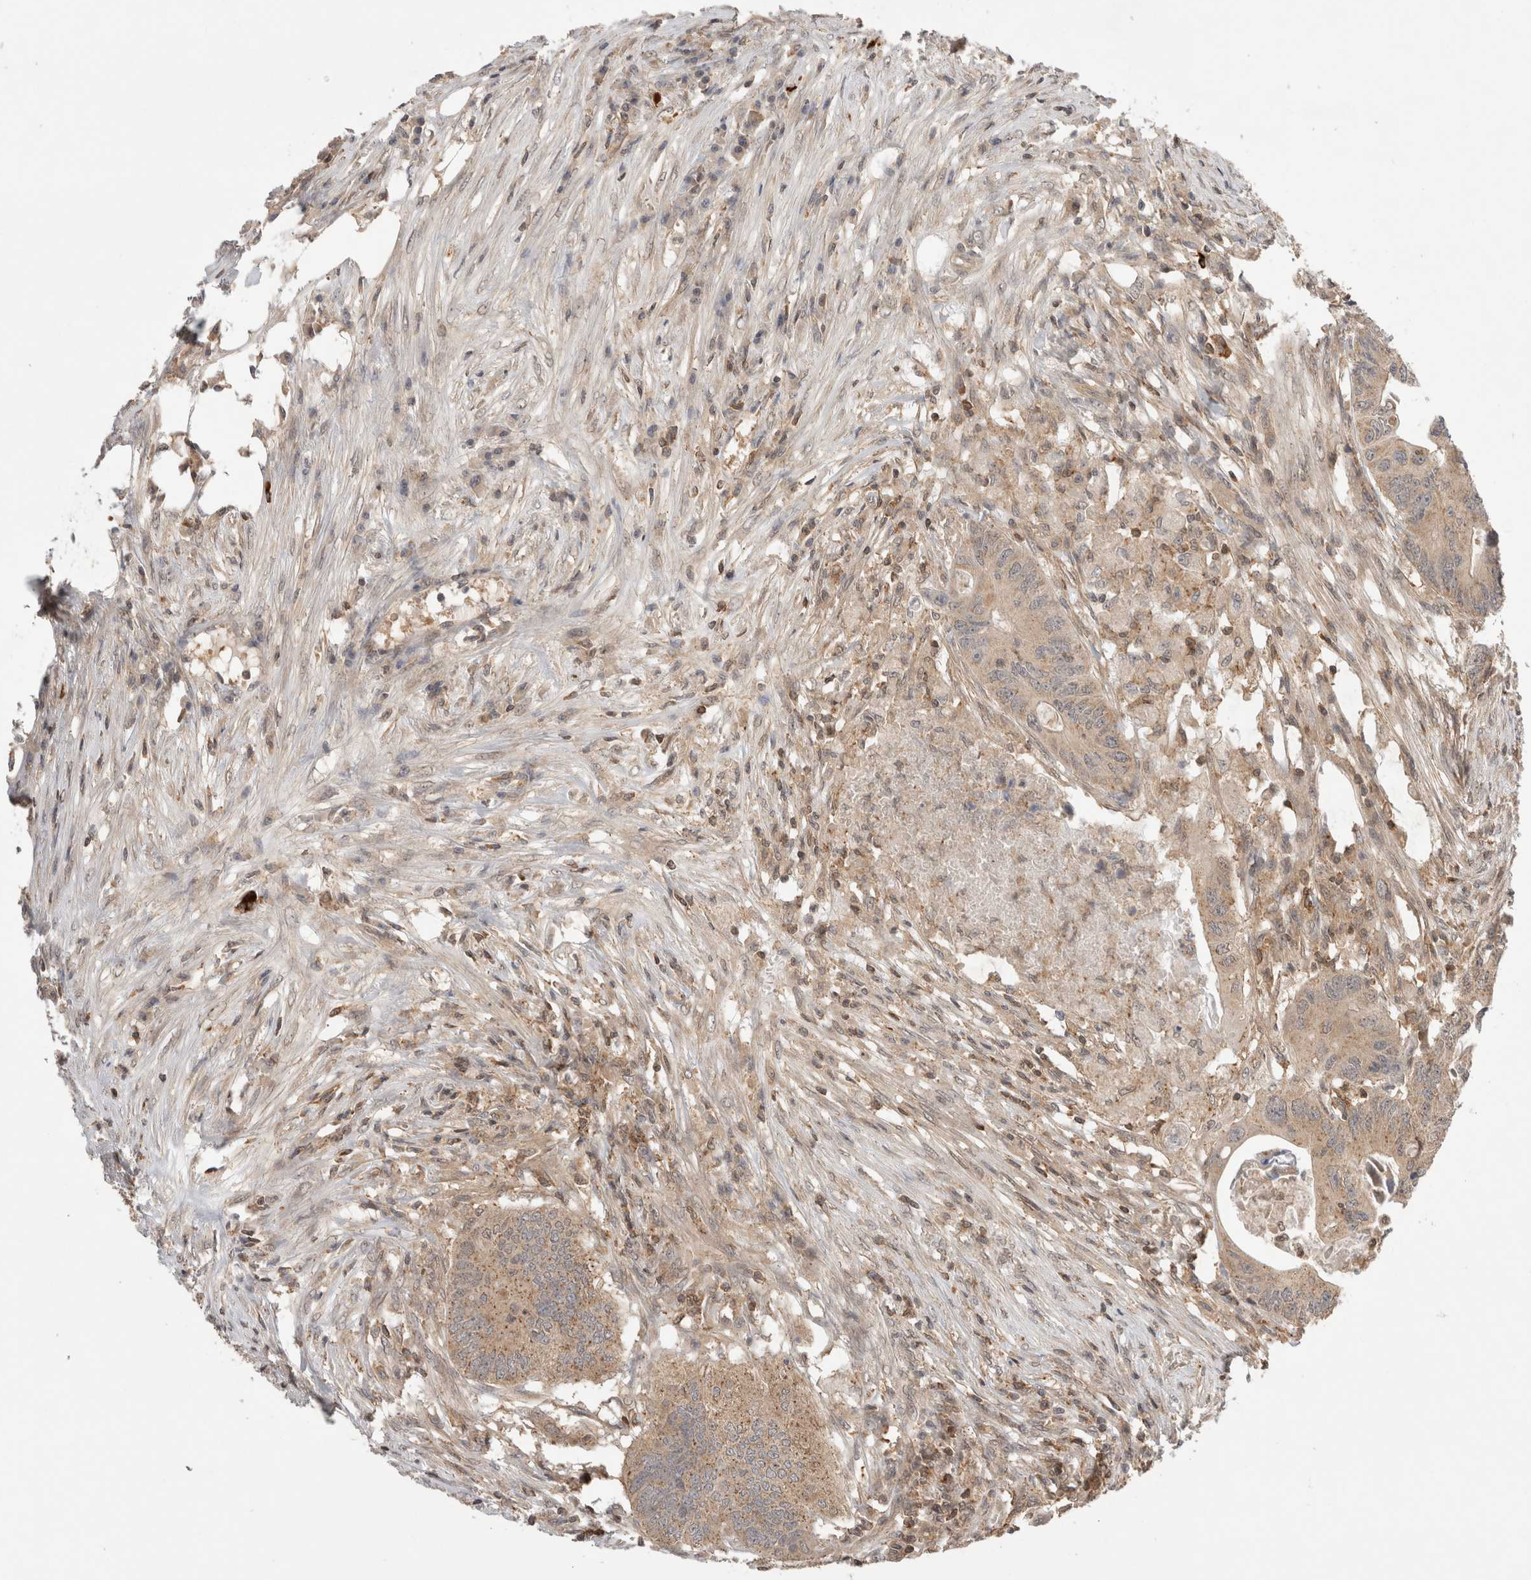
{"staining": {"intensity": "weak", "quantity": ">75%", "location": "cytoplasmic/membranous"}, "tissue": "colorectal cancer", "cell_type": "Tumor cells", "image_type": "cancer", "snomed": [{"axis": "morphology", "description": "Adenocarcinoma, NOS"}, {"axis": "topography", "description": "Colon"}], "caption": "A brown stain labels weak cytoplasmic/membranous staining of a protein in colorectal cancer (adenocarcinoma) tumor cells. The staining was performed using DAB, with brown indicating positive protein expression. Nuclei are stained blue with hematoxylin.", "gene": "NFKB1", "patient": {"sex": "male", "age": 71}}